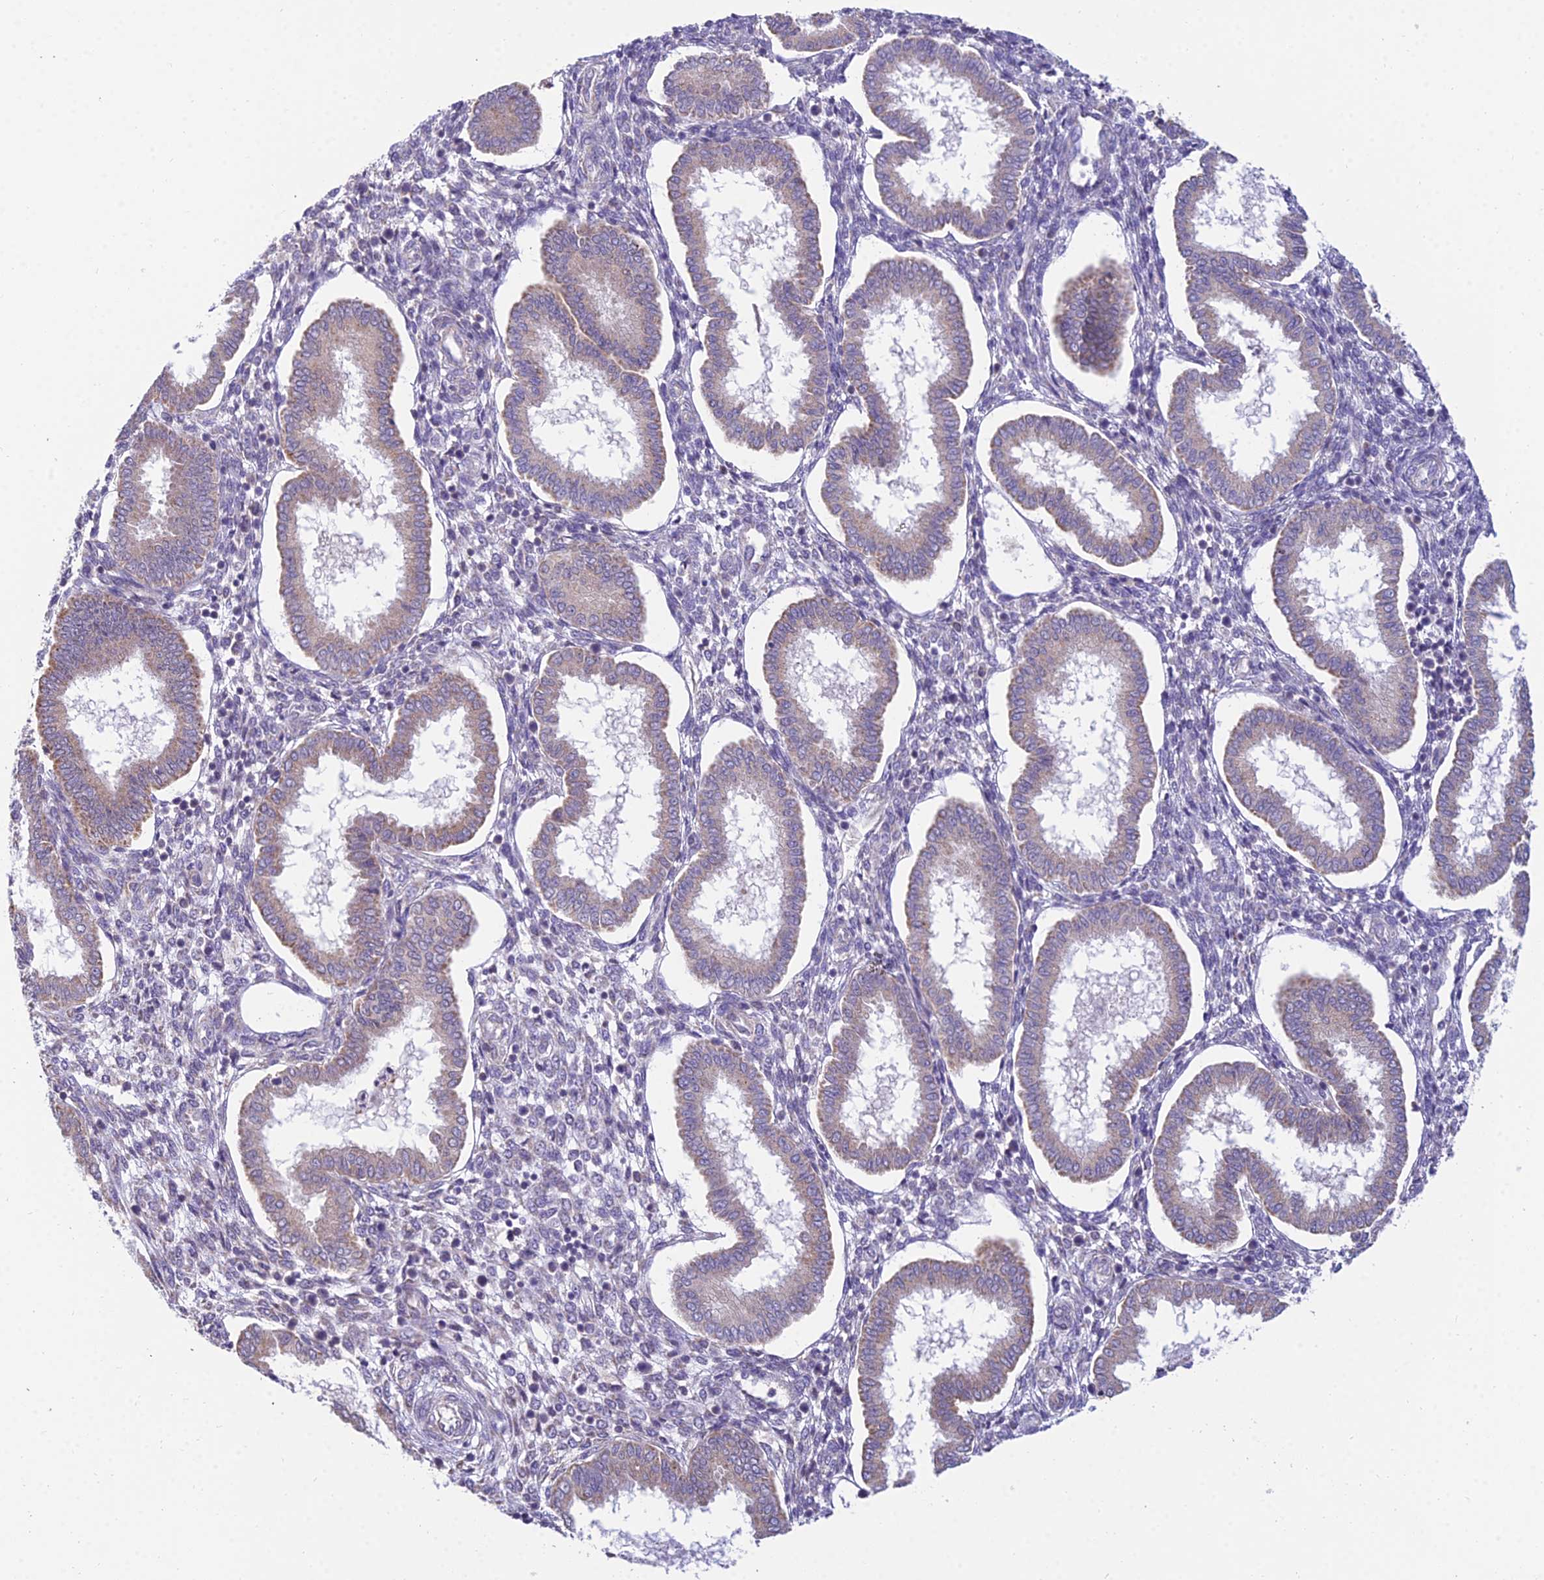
{"staining": {"intensity": "negative", "quantity": "none", "location": "none"}, "tissue": "endometrium", "cell_type": "Cells in endometrial stroma", "image_type": "normal", "snomed": [{"axis": "morphology", "description": "Normal tissue, NOS"}, {"axis": "topography", "description": "Endometrium"}], "caption": "High magnification brightfield microscopy of benign endometrium stained with DAB (brown) and counterstained with hematoxylin (blue): cells in endometrial stroma show no significant staining.", "gene": "CFAP206", "patient": {"sex": "female", "age": 24}}